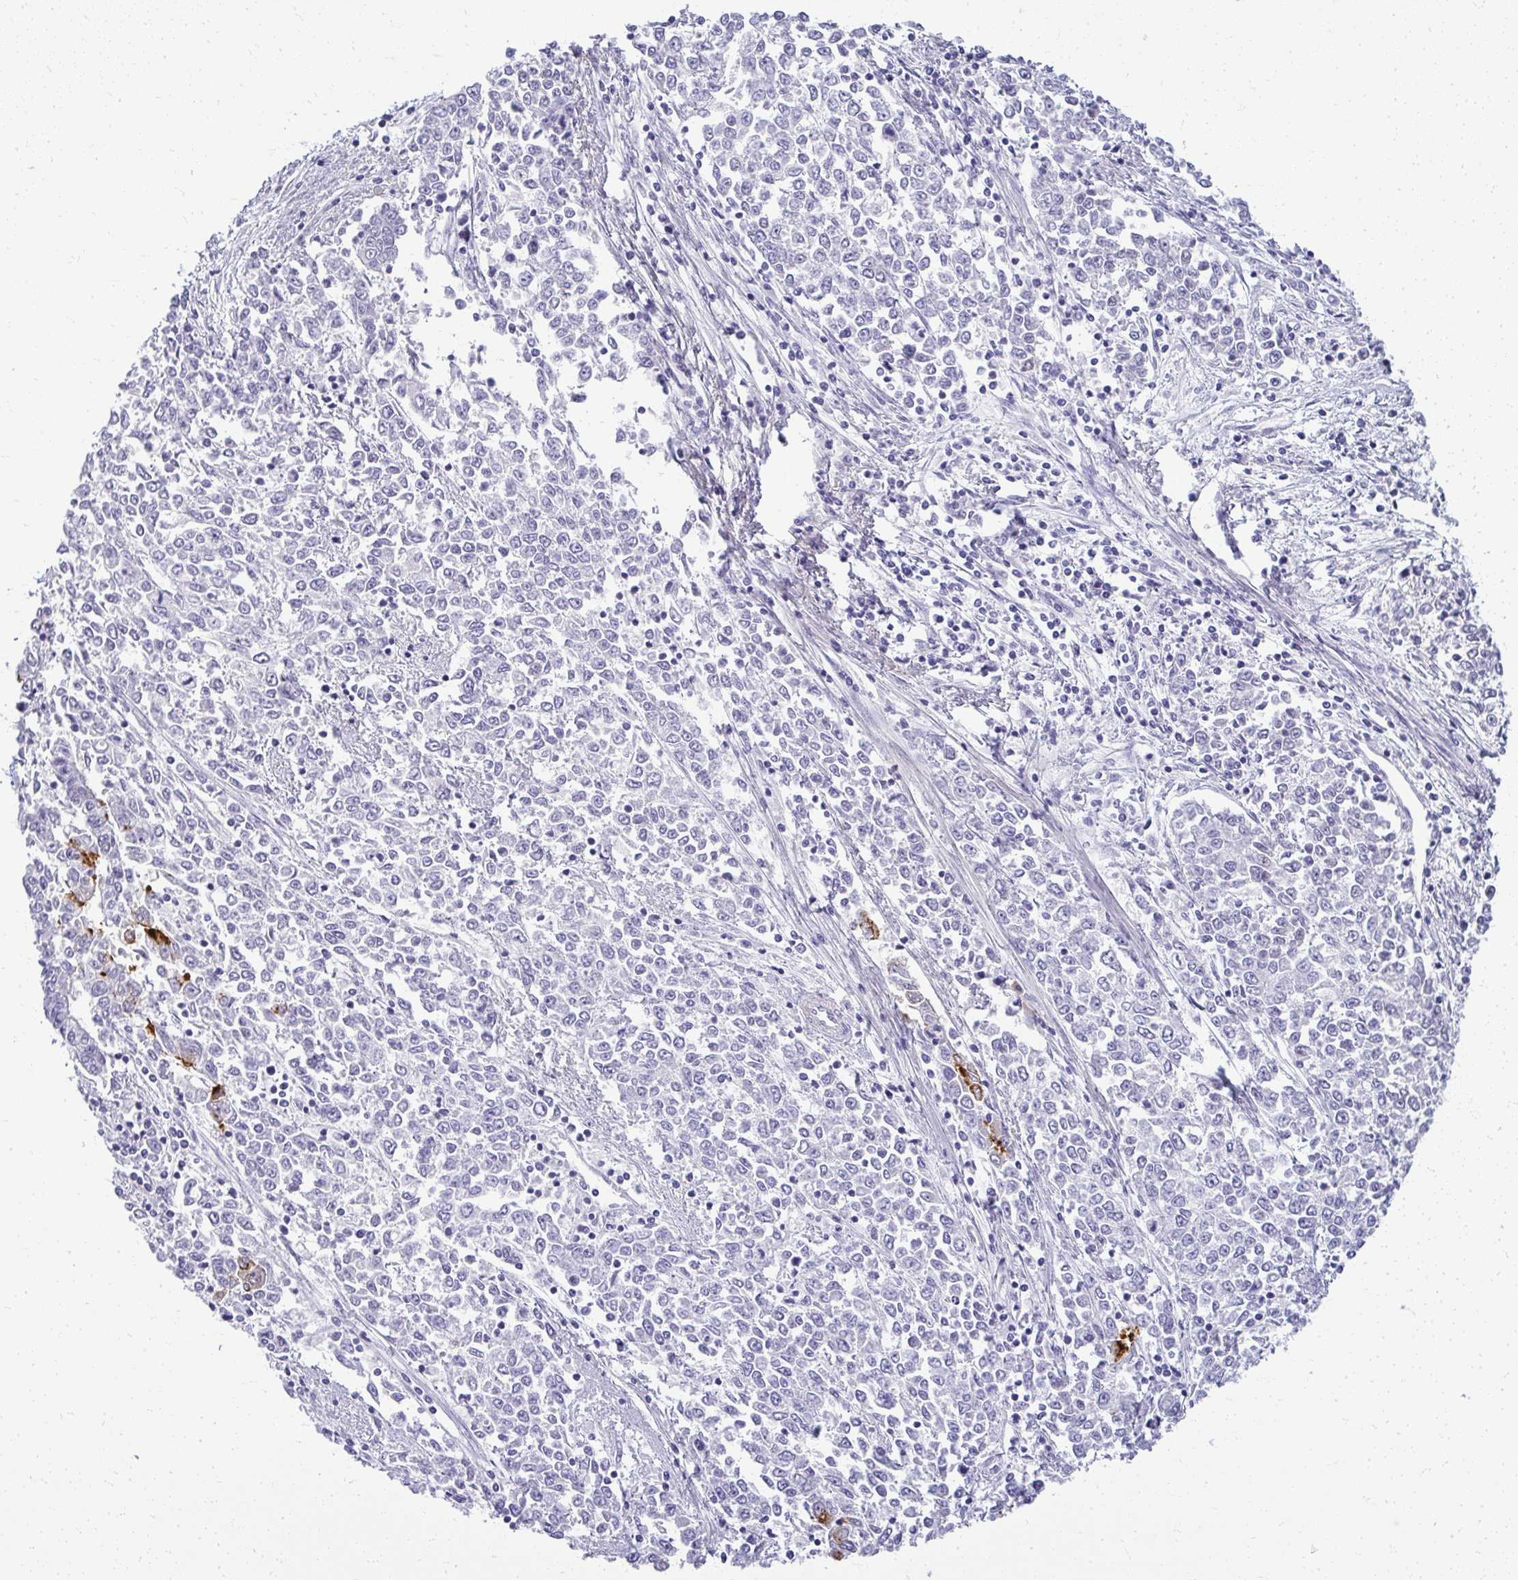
{"staining": {"intensity": "moderate", "quantity": "<25%", "location": "cytoplasmic/membranous"}, "tissue": "endometrial cancer", "cell_type": "Tumor cells", "image_type": "cancer", "snomed": [{"axis": "morphology", "description": "Adenocarcinoma, NOS"}, {"axis": "topography", "description": "Endometrium"}], "caption": "Immunohistochemical staining of human endometrial cancer displays moderate cytoplasmic/membranous protein staining in approximately <25% of tumor cells. The staining was performed using DAB (3,3'-diaminobenzidine) to visualize the protein expression in brown, while the nuclei were stained in blue with hematoxylin (Magnification: 20x).", "gene": "TEX33", "patient": {"sex": "female", "age": 50}}